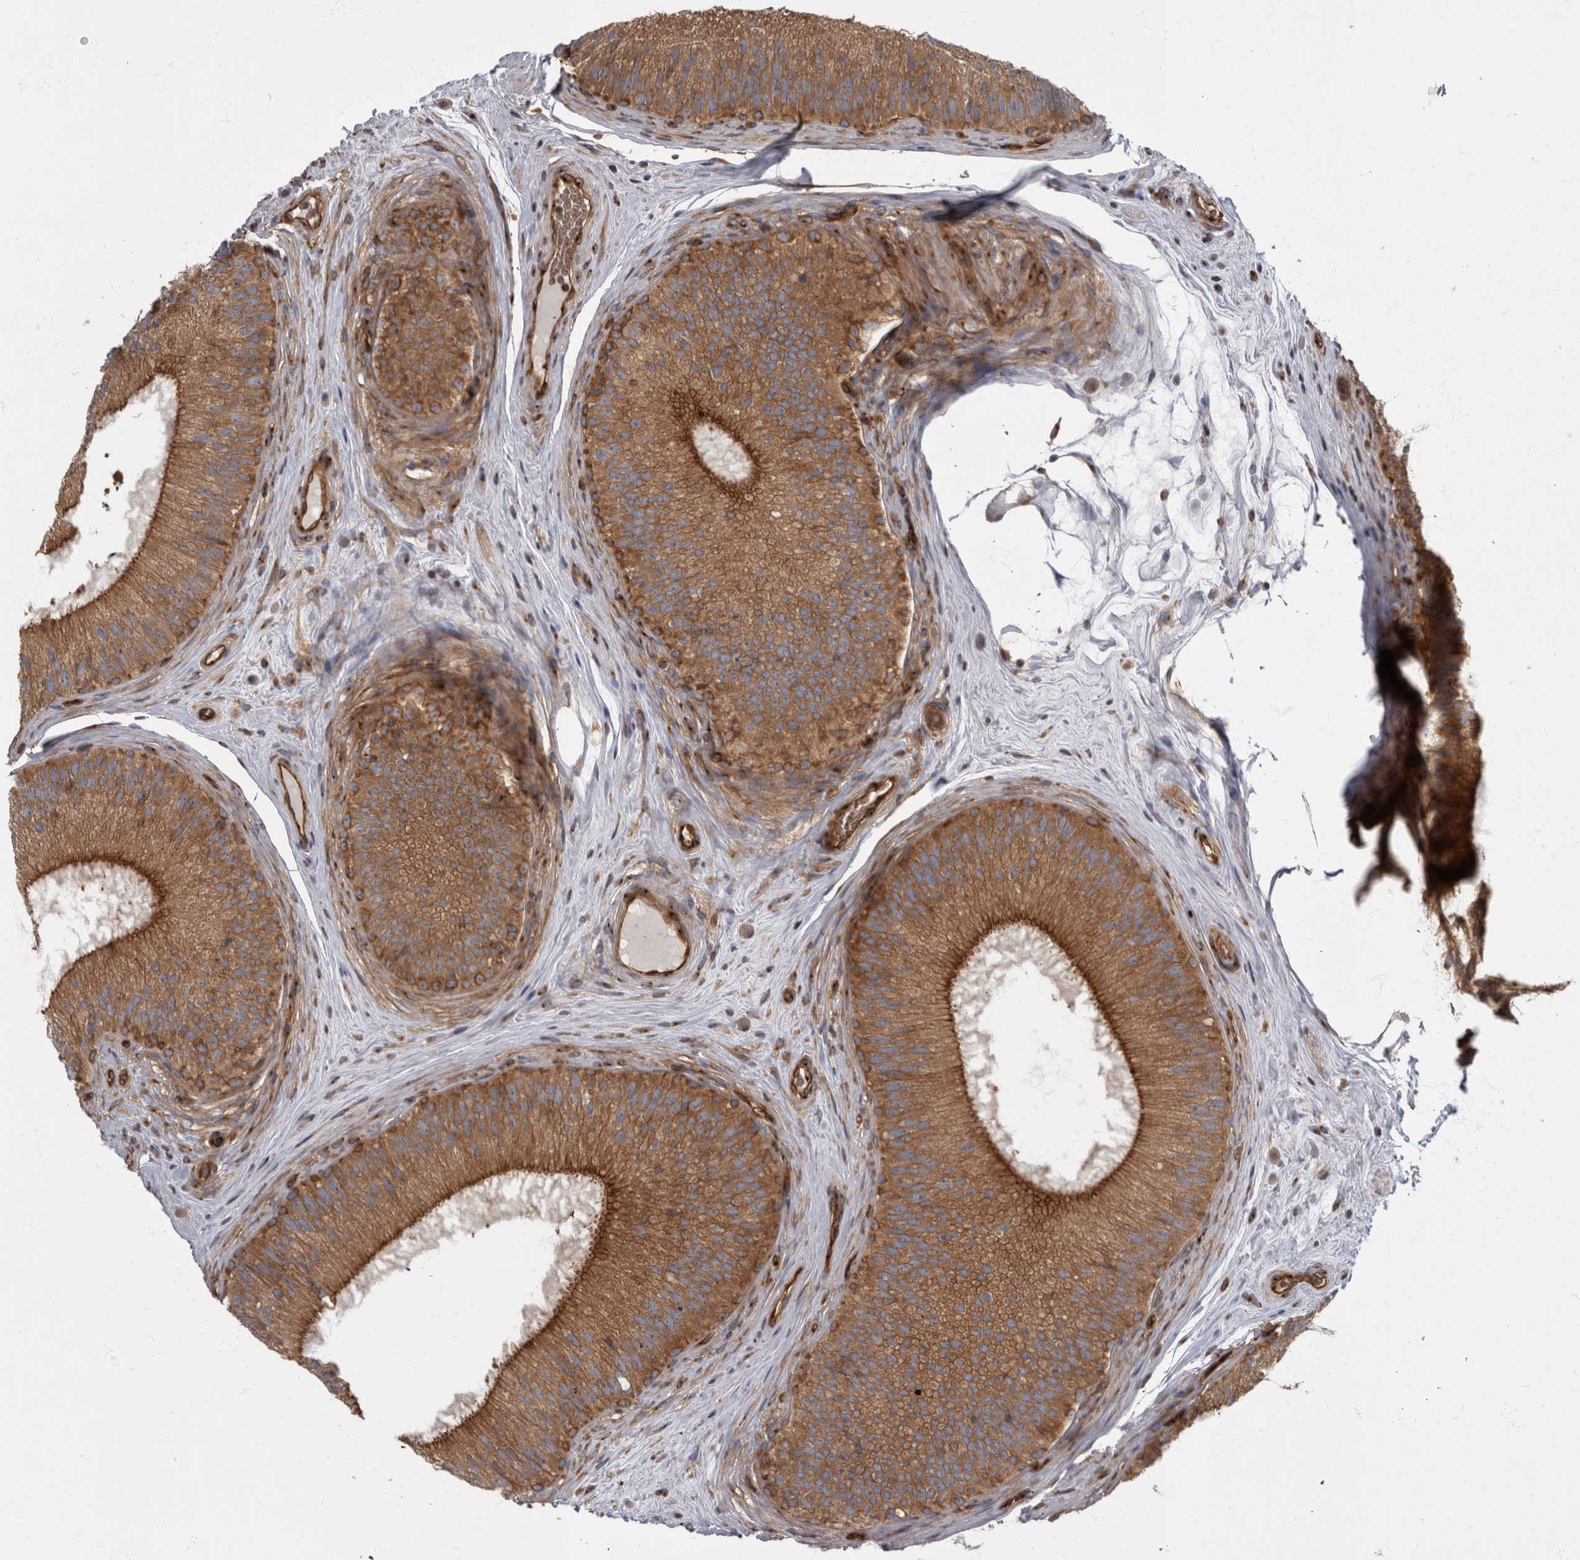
{"staining": {"intensity": "moderate", "quantity": ">75%", "location": "cytoplasmic/membranous"}, "tissue": "epididymis", "cell_type": "Glandular cells", "image_type": "normal", "snomed": [{"axis": "morphology", "description": "Normal tissue, NOS"}, {"axis": "topography", "description": "Epididymis"}], "caption": "Epididymis stained for a protein (brown) exhibits moderate cytoplasmic/membranous positive staining in about >75% of glandular cells.", "gene": "HOOK3", "patient": {"sex": "male", "age": 45}}